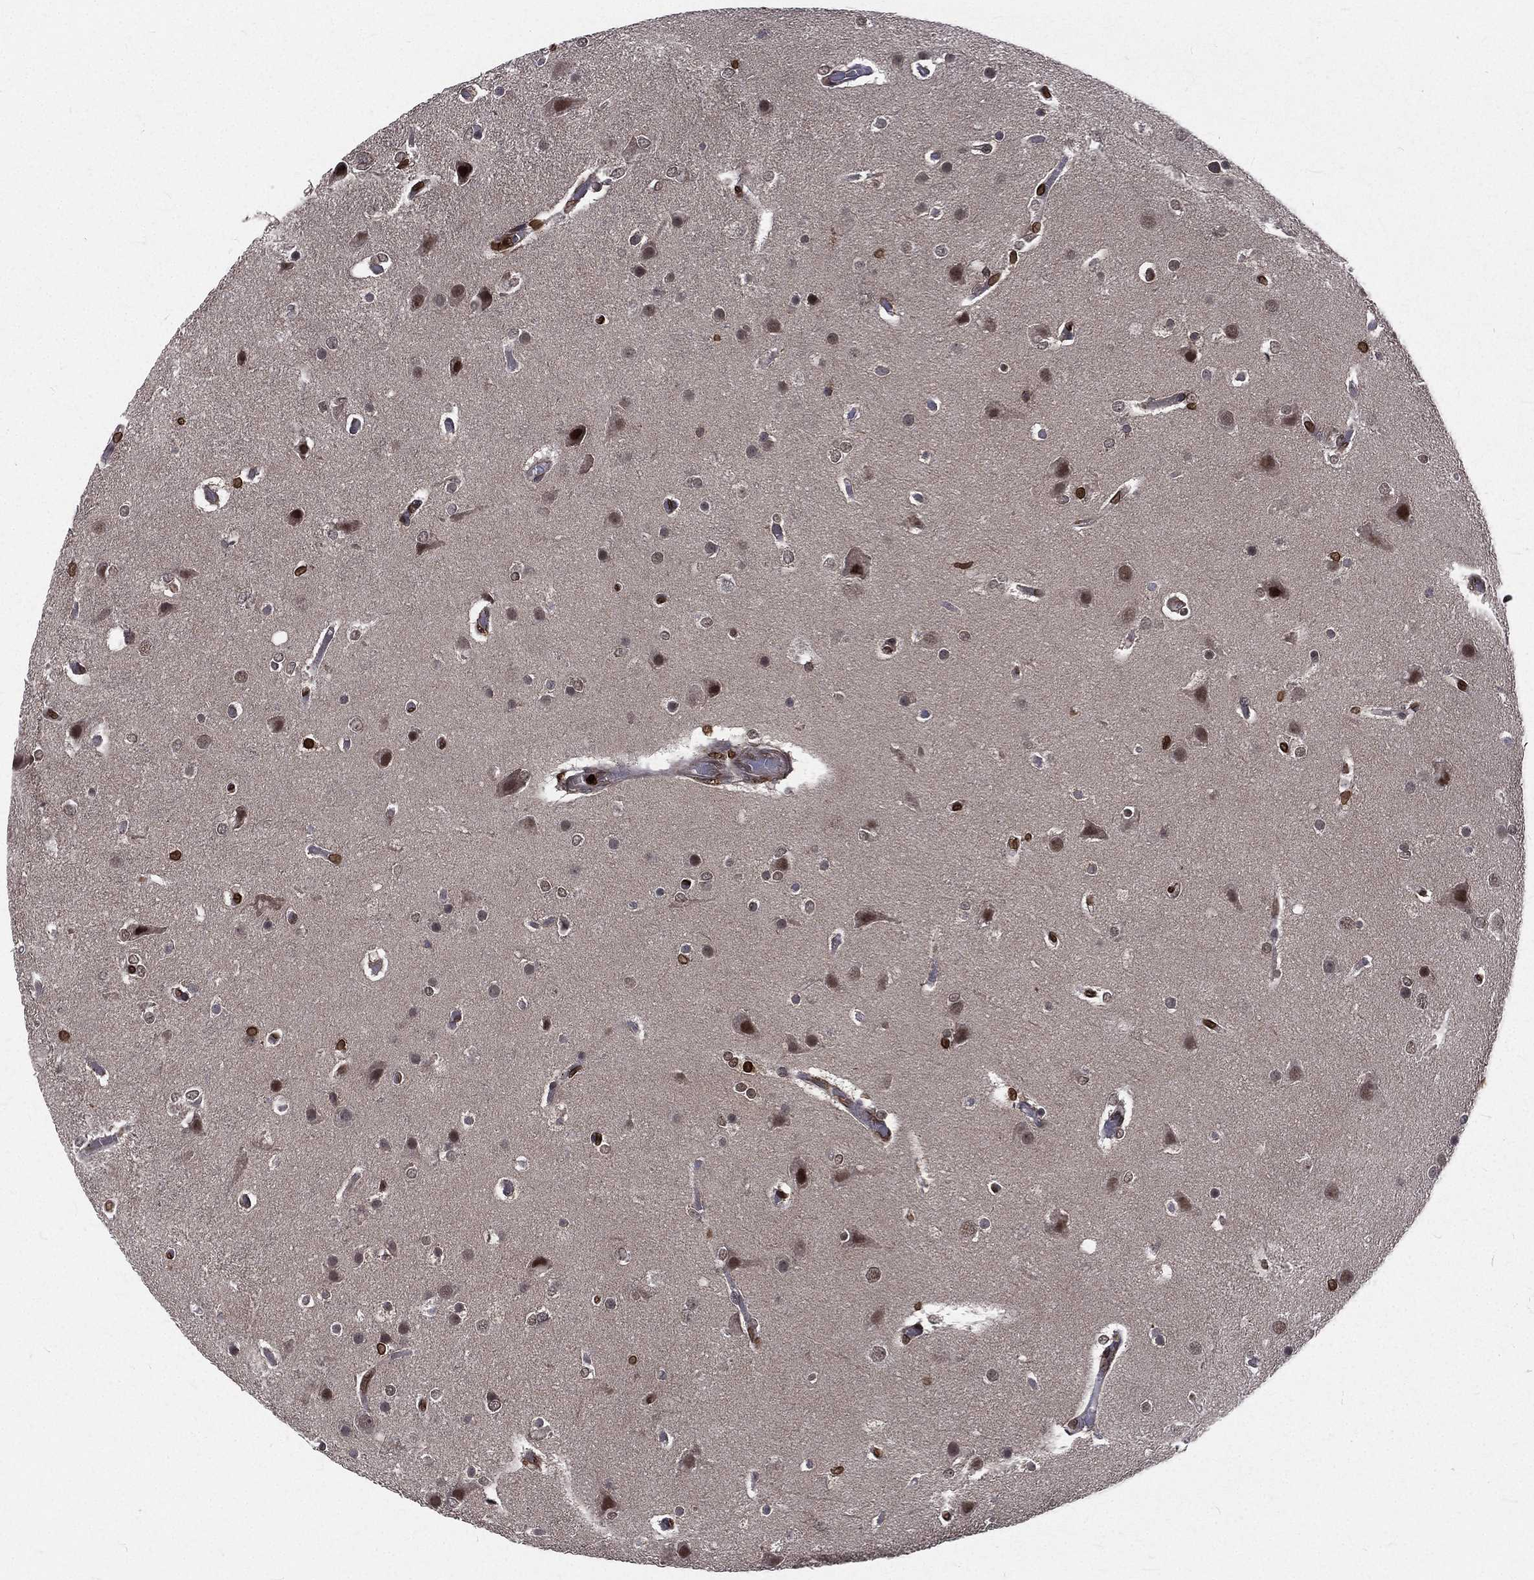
{"staining": {"intensity": "moderate", "quantity": "<25%", "location": "cytoplasmic/membranous,nuclear"}, "tissue": "glioma", "cell_type": "Tumor cells", "image_type": "cancer", "snomed": [{"axis": "morphology", "description": "Glioma, malignant, High grade"}, {"axis": "topography", "description": "Brain"}], "caption": "A brown stain shows moderate cytoplasmic/membranous and nuclear staining of a protein in glioma tumor cells. (DAB (3,3'-diaminobenzidine) IHC, brown staining for protein, blue staining for nuclei).", "gene": "LBR", "patient": {"sex": "female", "age": 61}}